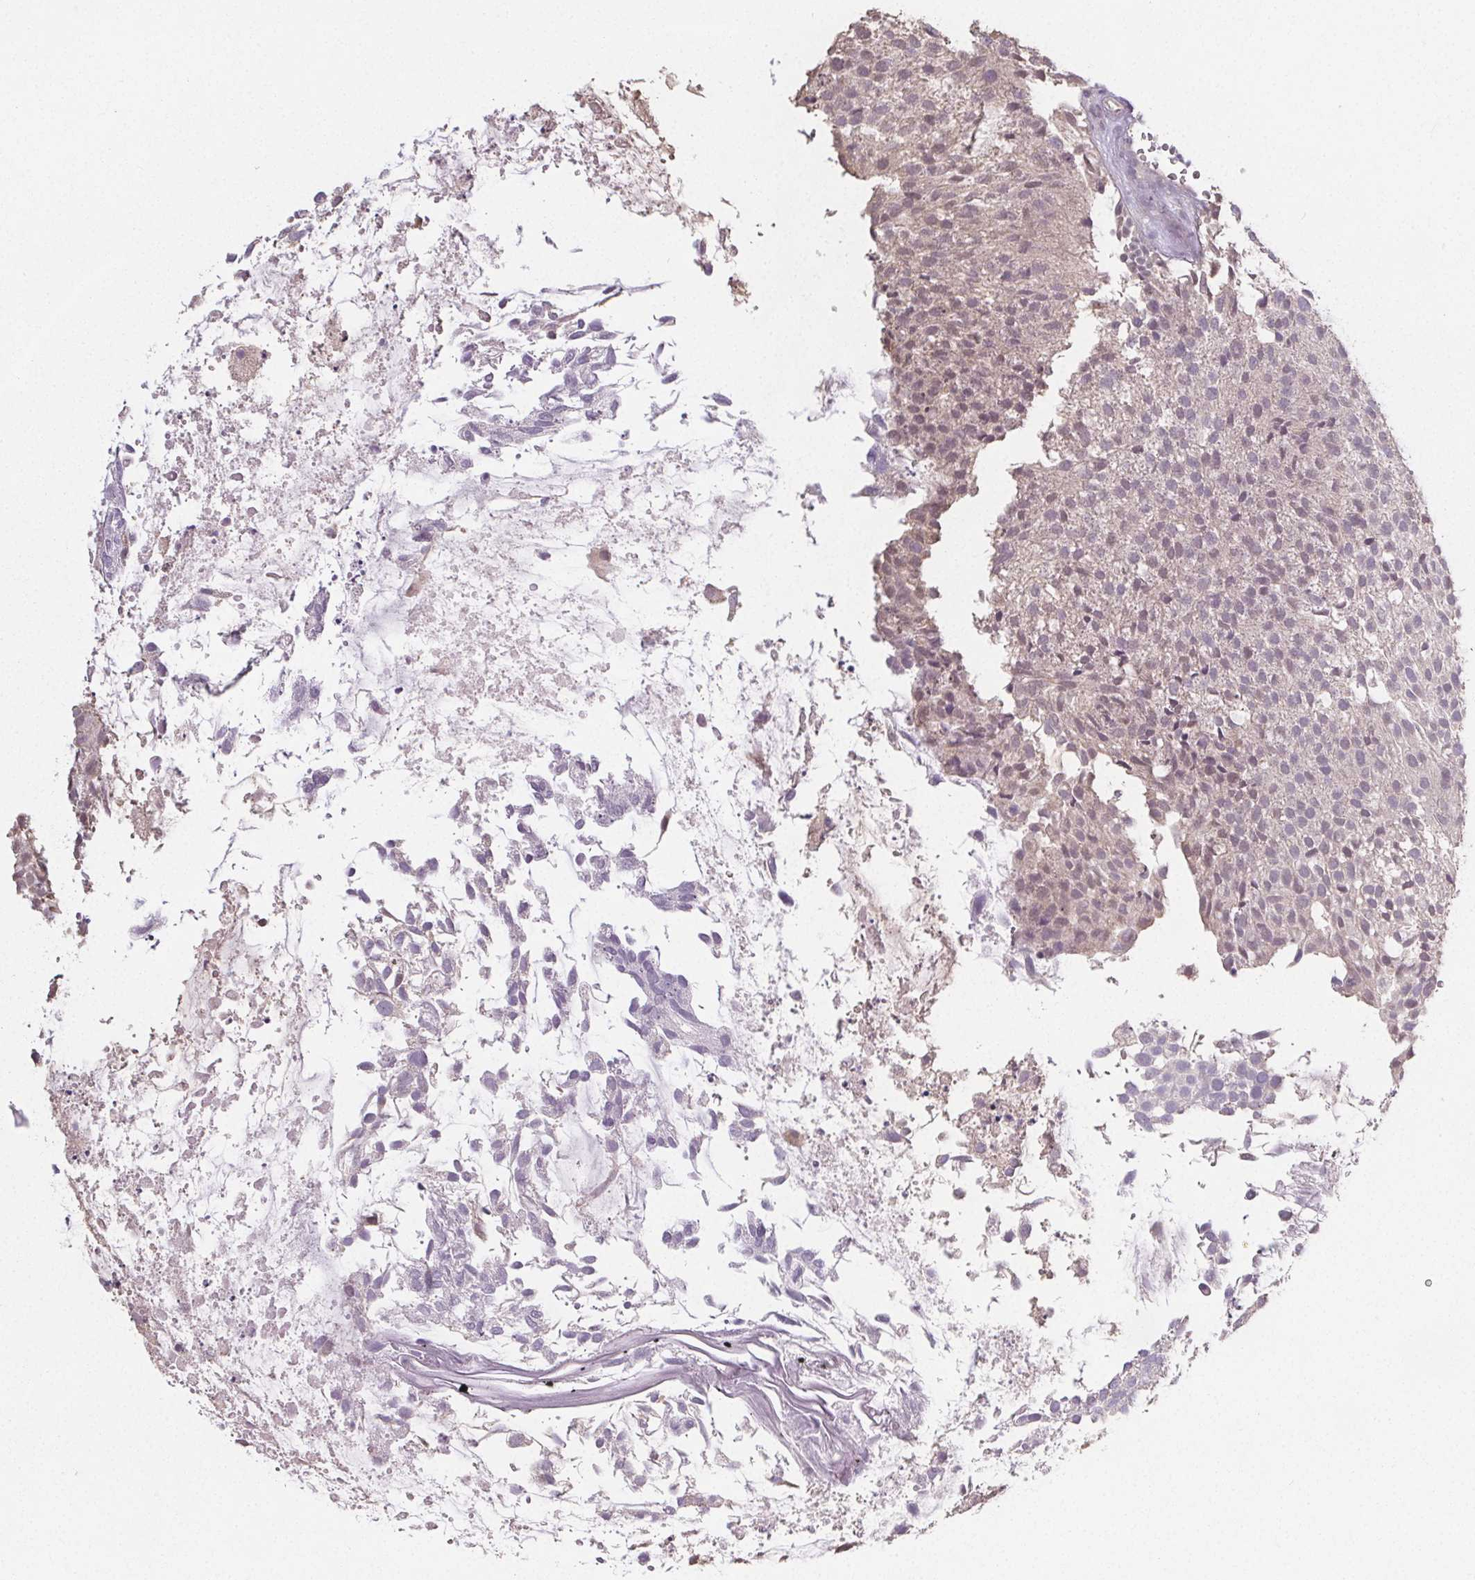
{"staining": {"intensity": "negative", "quantity": "none", "location": "none"}, "tissue": "urothelial cancer", "cell_type": "Tumor cells", "image_type": "cancer", "snomed": [{"axis": "morphology", "description": "Urothelial carcinoma, NOS"}, {"axis": "topography", "description": "Urinary bladder"}], "caption": "The micrograph reveals no staining of tumor cells in transitional cell carcinoma.", "gene": "SLC26A2", "patient": {"sex": "male", "age": 84}}